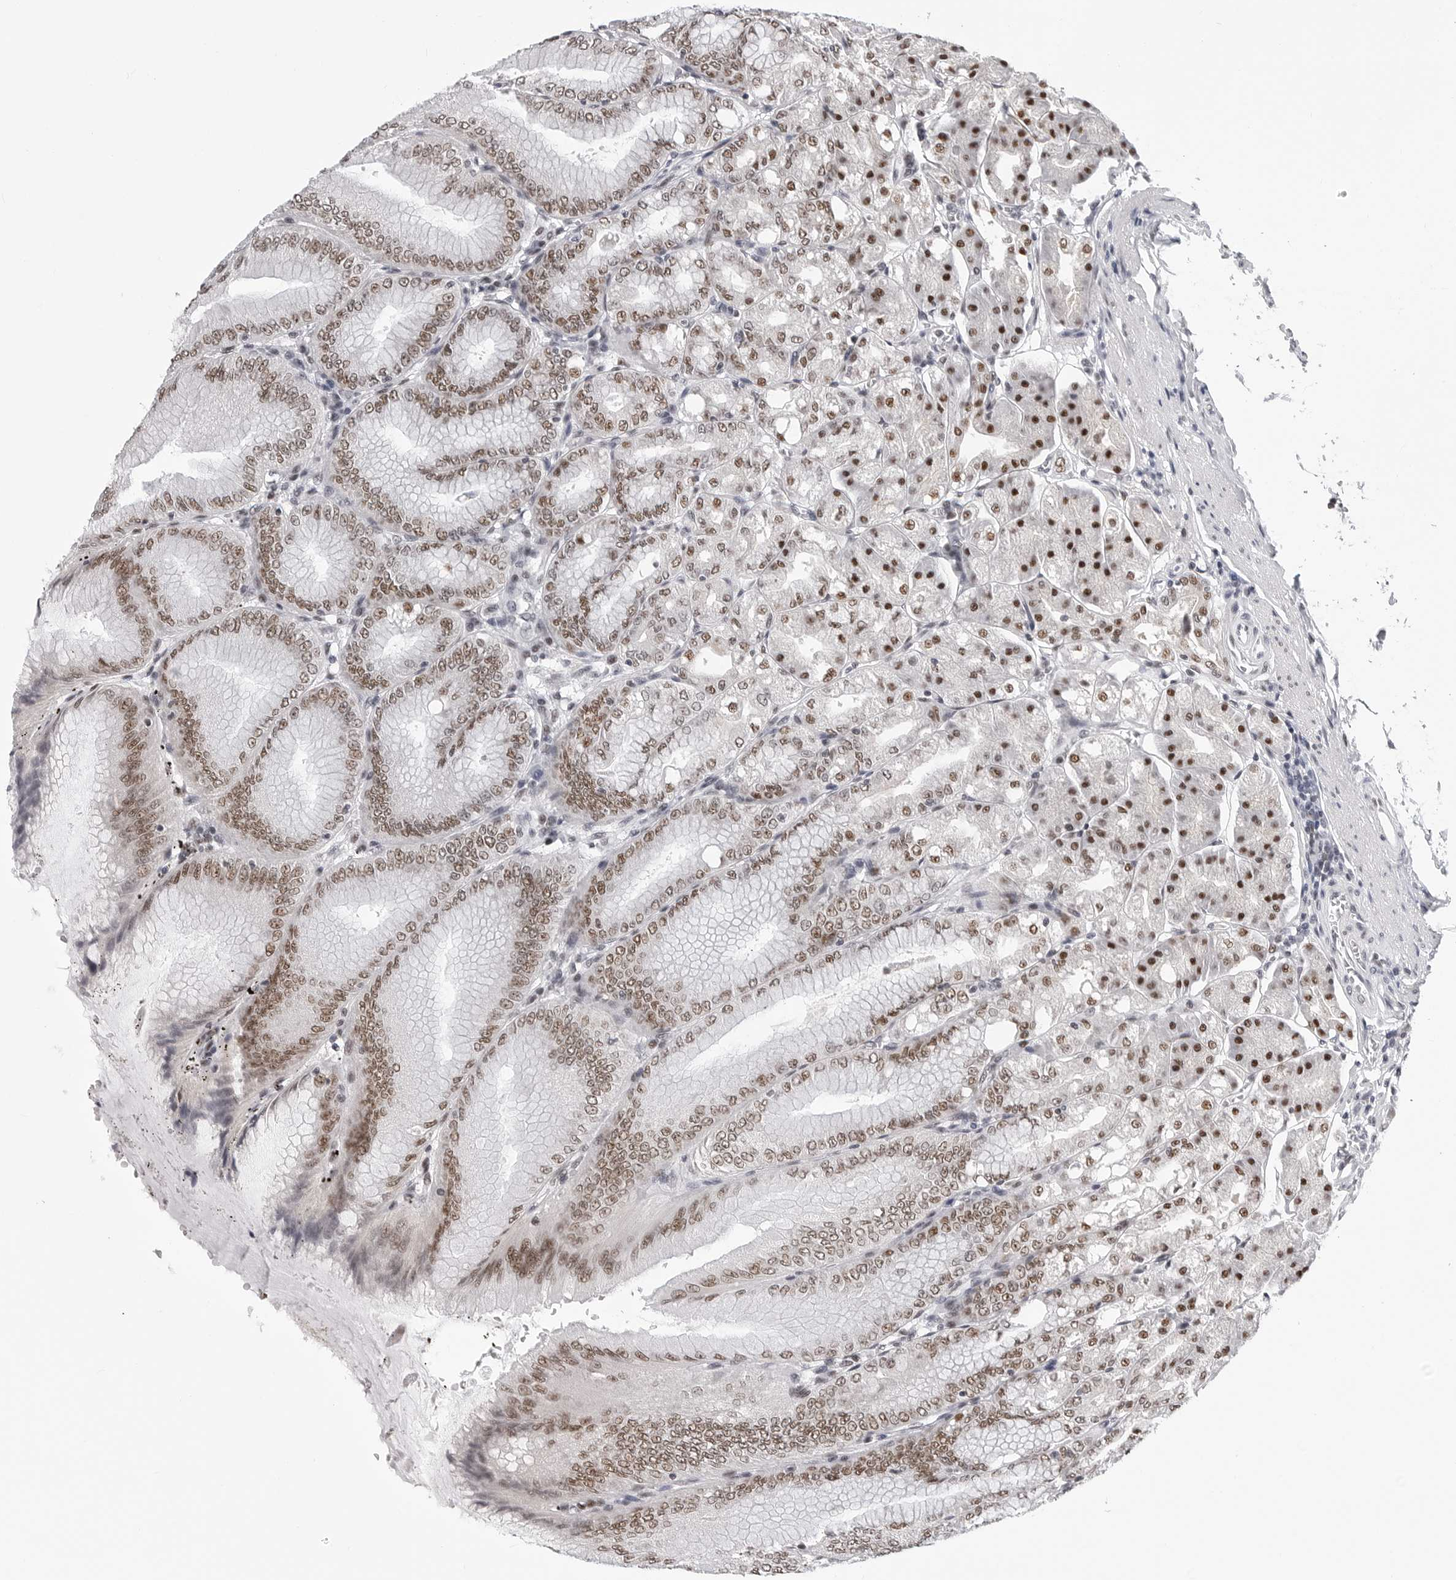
{"staining": {"intensity": "moderate", "quantity": ">75%", "location": "nuclear"}, "tissue": "stomach", "cell_type": "Glandular cells", "image_type": "normal", "snomed": [{"axis": "morphology", "description": "Normal tissue, NOS"}, {"axis": "topography", "description": "Stomach, lower"}], "caption": "Benign stomach displays moderate nuclear staining in about >75% of glandular cells, visualized by immunohistochemistry. The protein of interest is shown in brown color, while the nuclei are stained blue.", "gene": "SF3B4", "patient": {"sex": "male", "age": 71}}